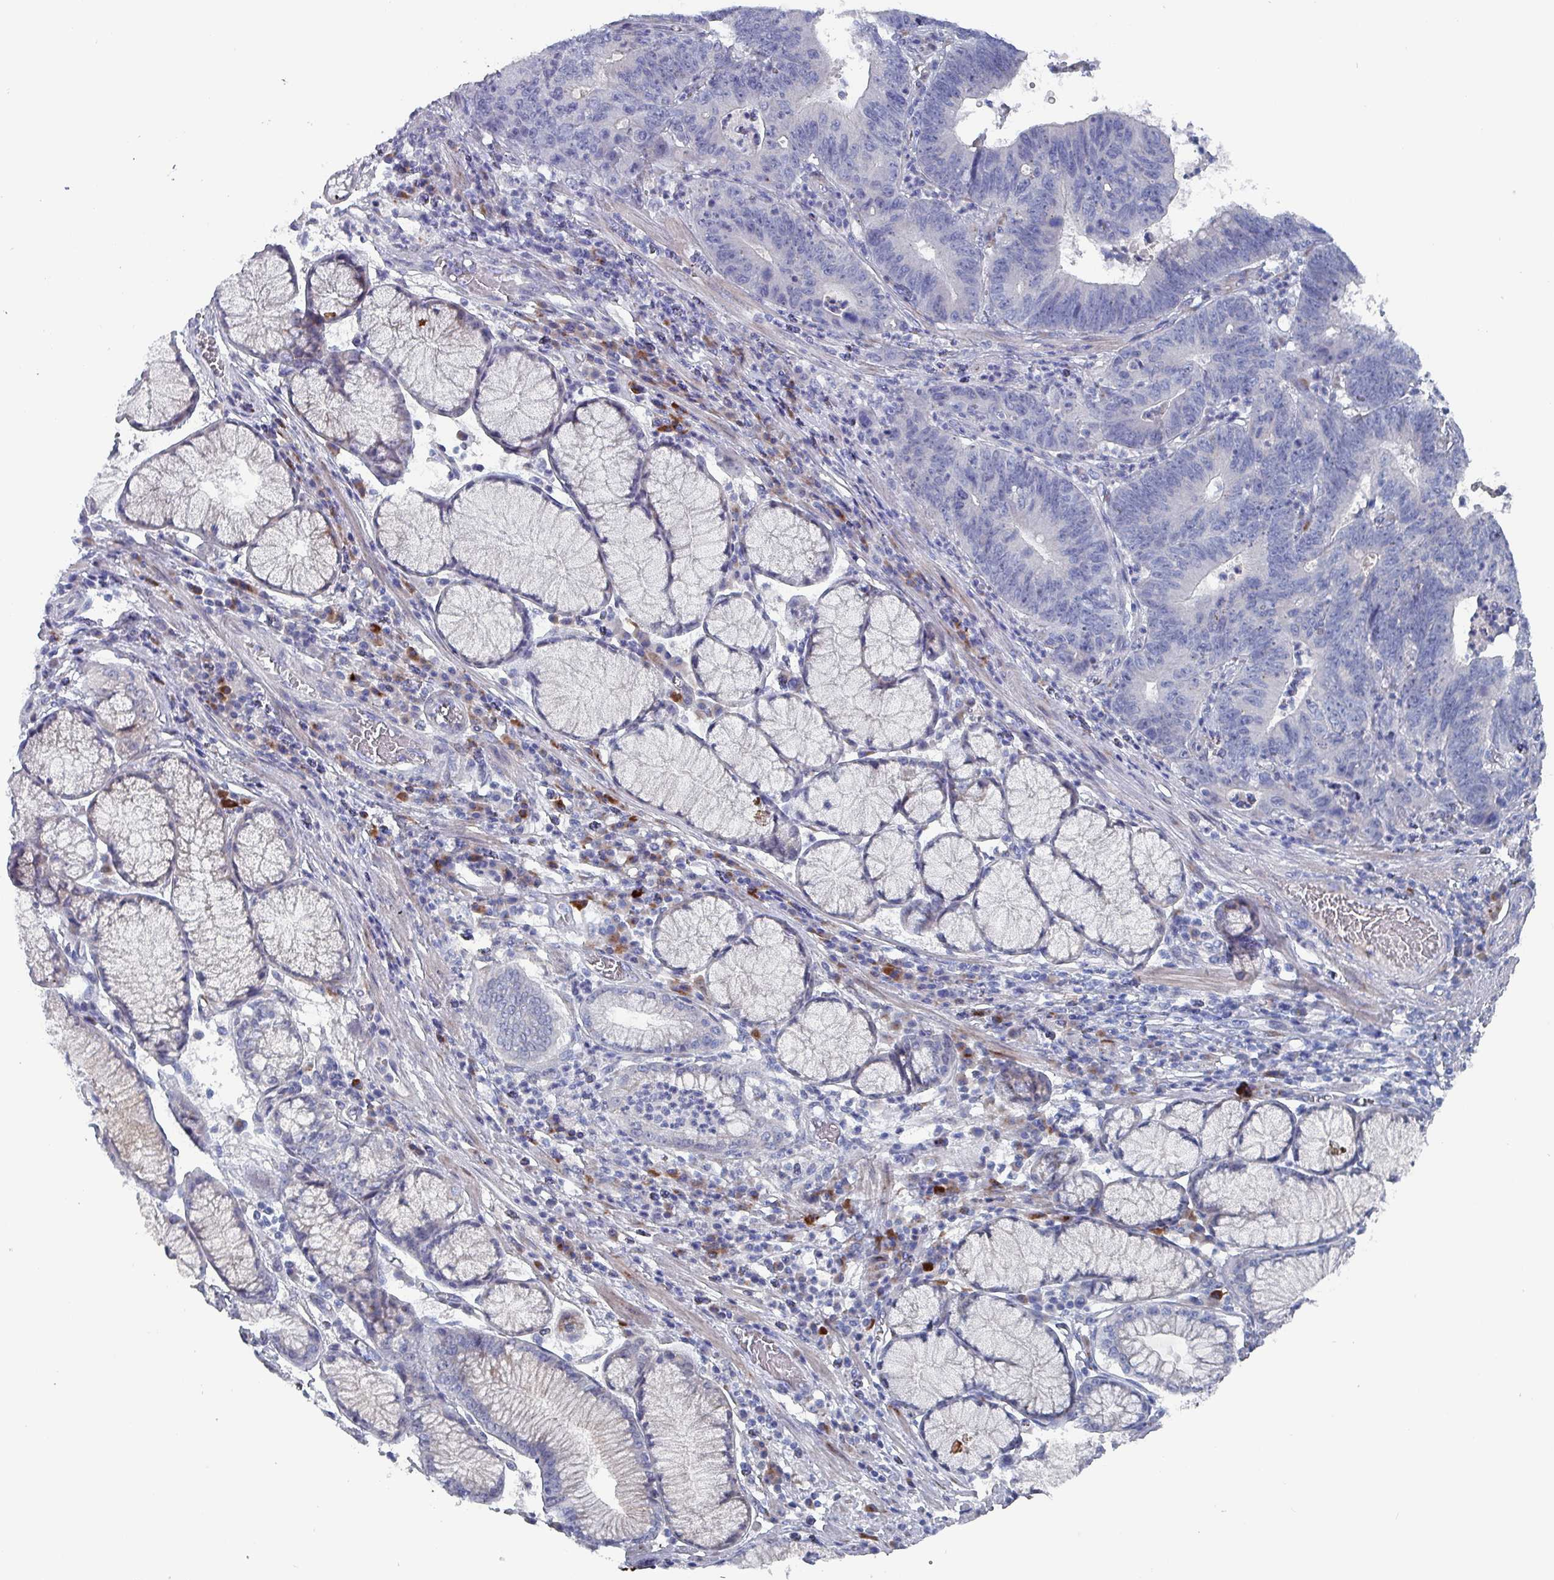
{"staining": {"intensity": "negative", "quantity": "none", "location": "none"}, "tissue": "stomach cancer", "cell_type": "Tumor cells", "image_type": "cancer", "snomed": [{"axis": "morphology", "description": "Adenocarcinoma, NOS"}, {"axis": "topography", "description": "Stomach"}], "caption": "Protein analysis of stomach cancer (adenocarcinoma) exhibits no significant positivity in tumor cells. (Stains: DAB (3,3'-diaminobenzidine) IHC with hematoxylin counter stain, Microscopy: brightfield microscopy at high magnification).", "gene": "DRD5", "patient": {"sex": "male", "age": 59}}